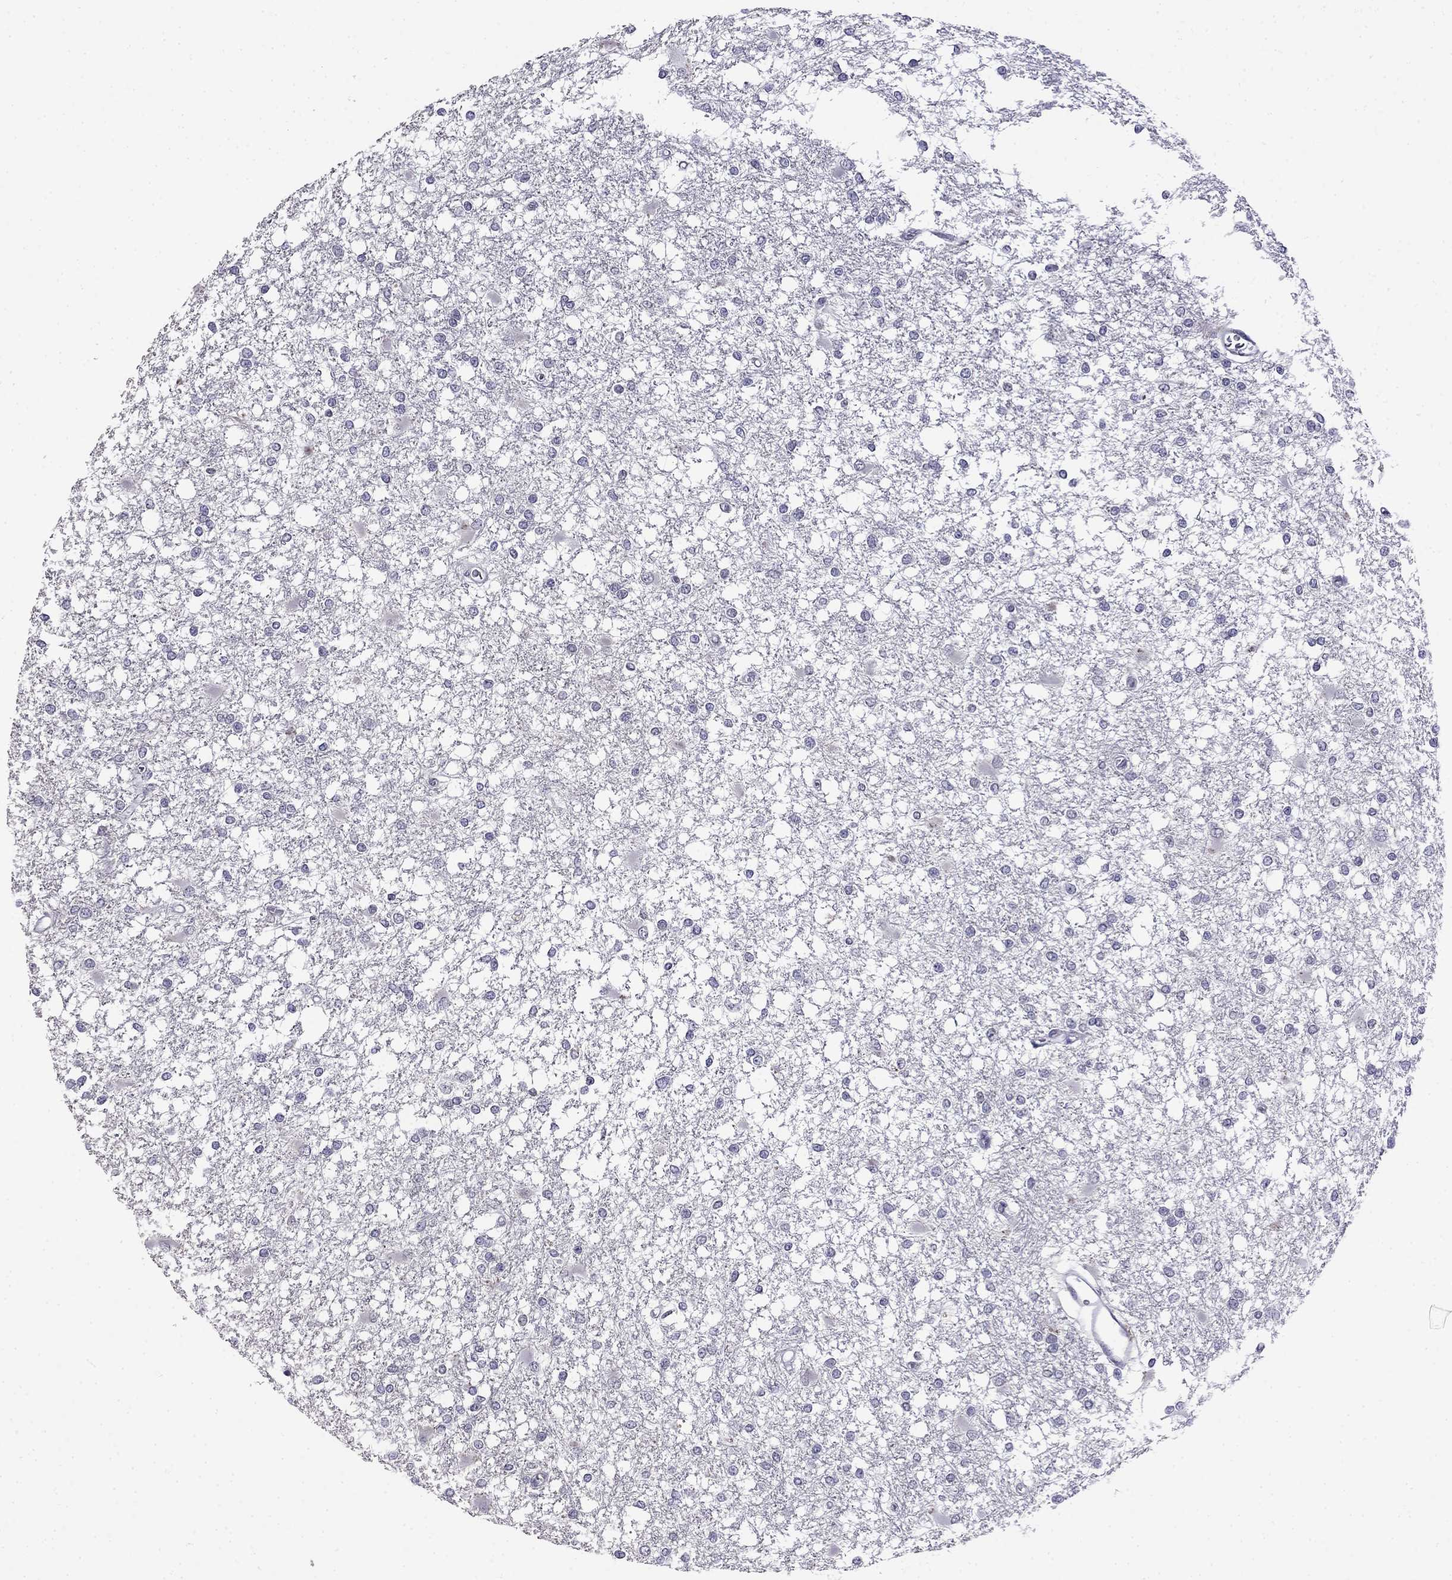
{"staining": {"intensity": "negative", "quantity": "none", "location": "none"}, "tissue": "glioma", "cell_type": "Tumor cells", "image_type": "cancer", "snomed": [{"axis": "morphology", "description": "Glioma, malignant, High grade"}, {"axis": "topography", "description": "Cerebral cortex"}], "caption": "There is no significant staining in tumor cells of high-grade glioma (malignant). Brightfield microscopy of immunohistochemistry stained with DAB (3,3'-diaminobenzidine) (brown) and hematoxylin (blue), captured at high magnification.", "gene": "PRR18", "patient": {"sex": "male", "age": 79}}